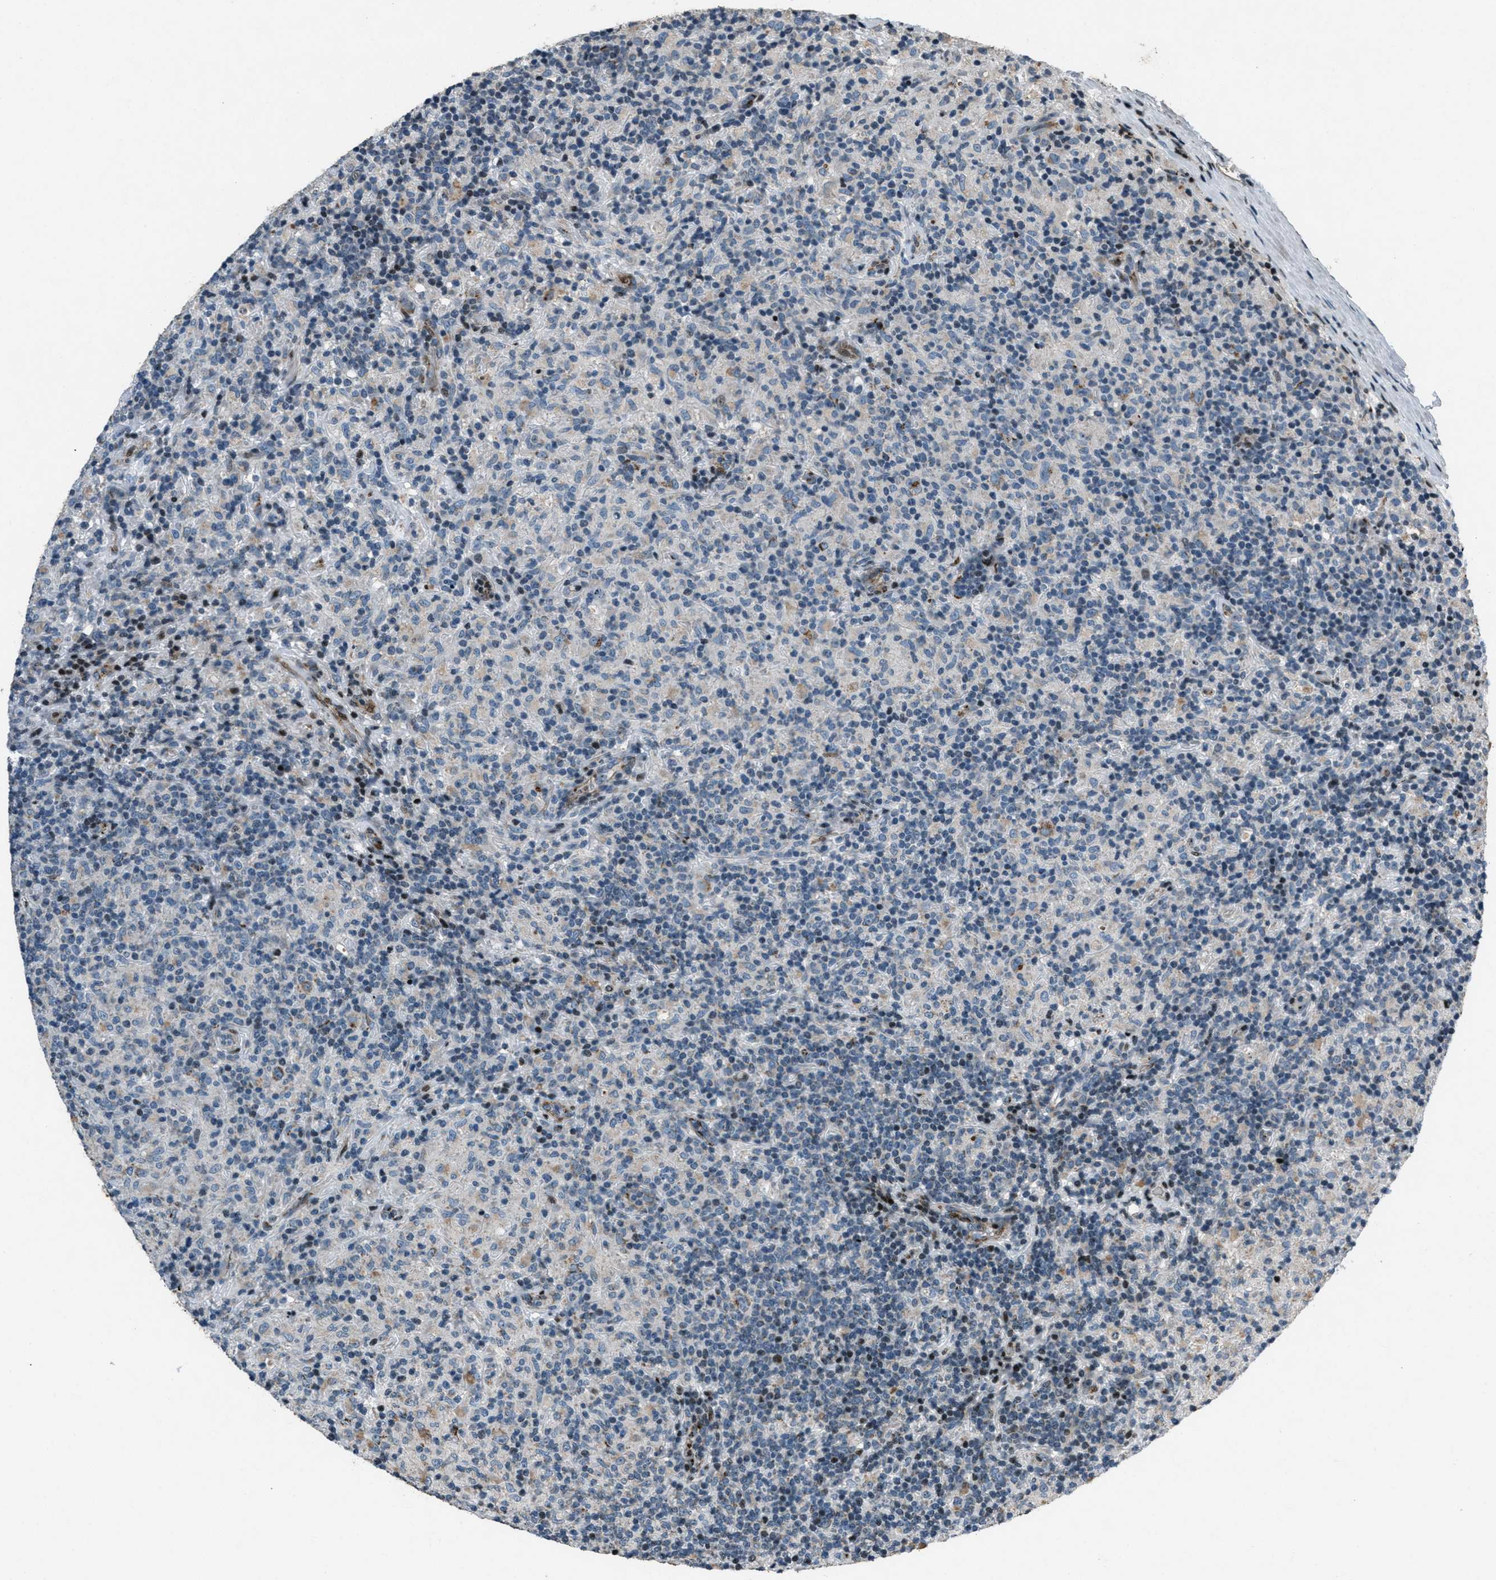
{"staining": {"intensity": "weak", "quantity": "<25%", "location": "cytoplasmic/membranous"}, "tissue": "lymphoma", "cell_type": "Tumor cells", "image_type": "cancer", "snomed": [{"axis": "morphology", "description": "Hodgkin's disease, NOS"}, {"axis": "topography", "description": "Lymph node"}], "caption": "This is a histopathology image of immunohistochemistry staining of Hodgkin's disease, which shows no expression in tumor cells.", "gene": "GPC6", "patient": {"sex": "male", "age": 70}}